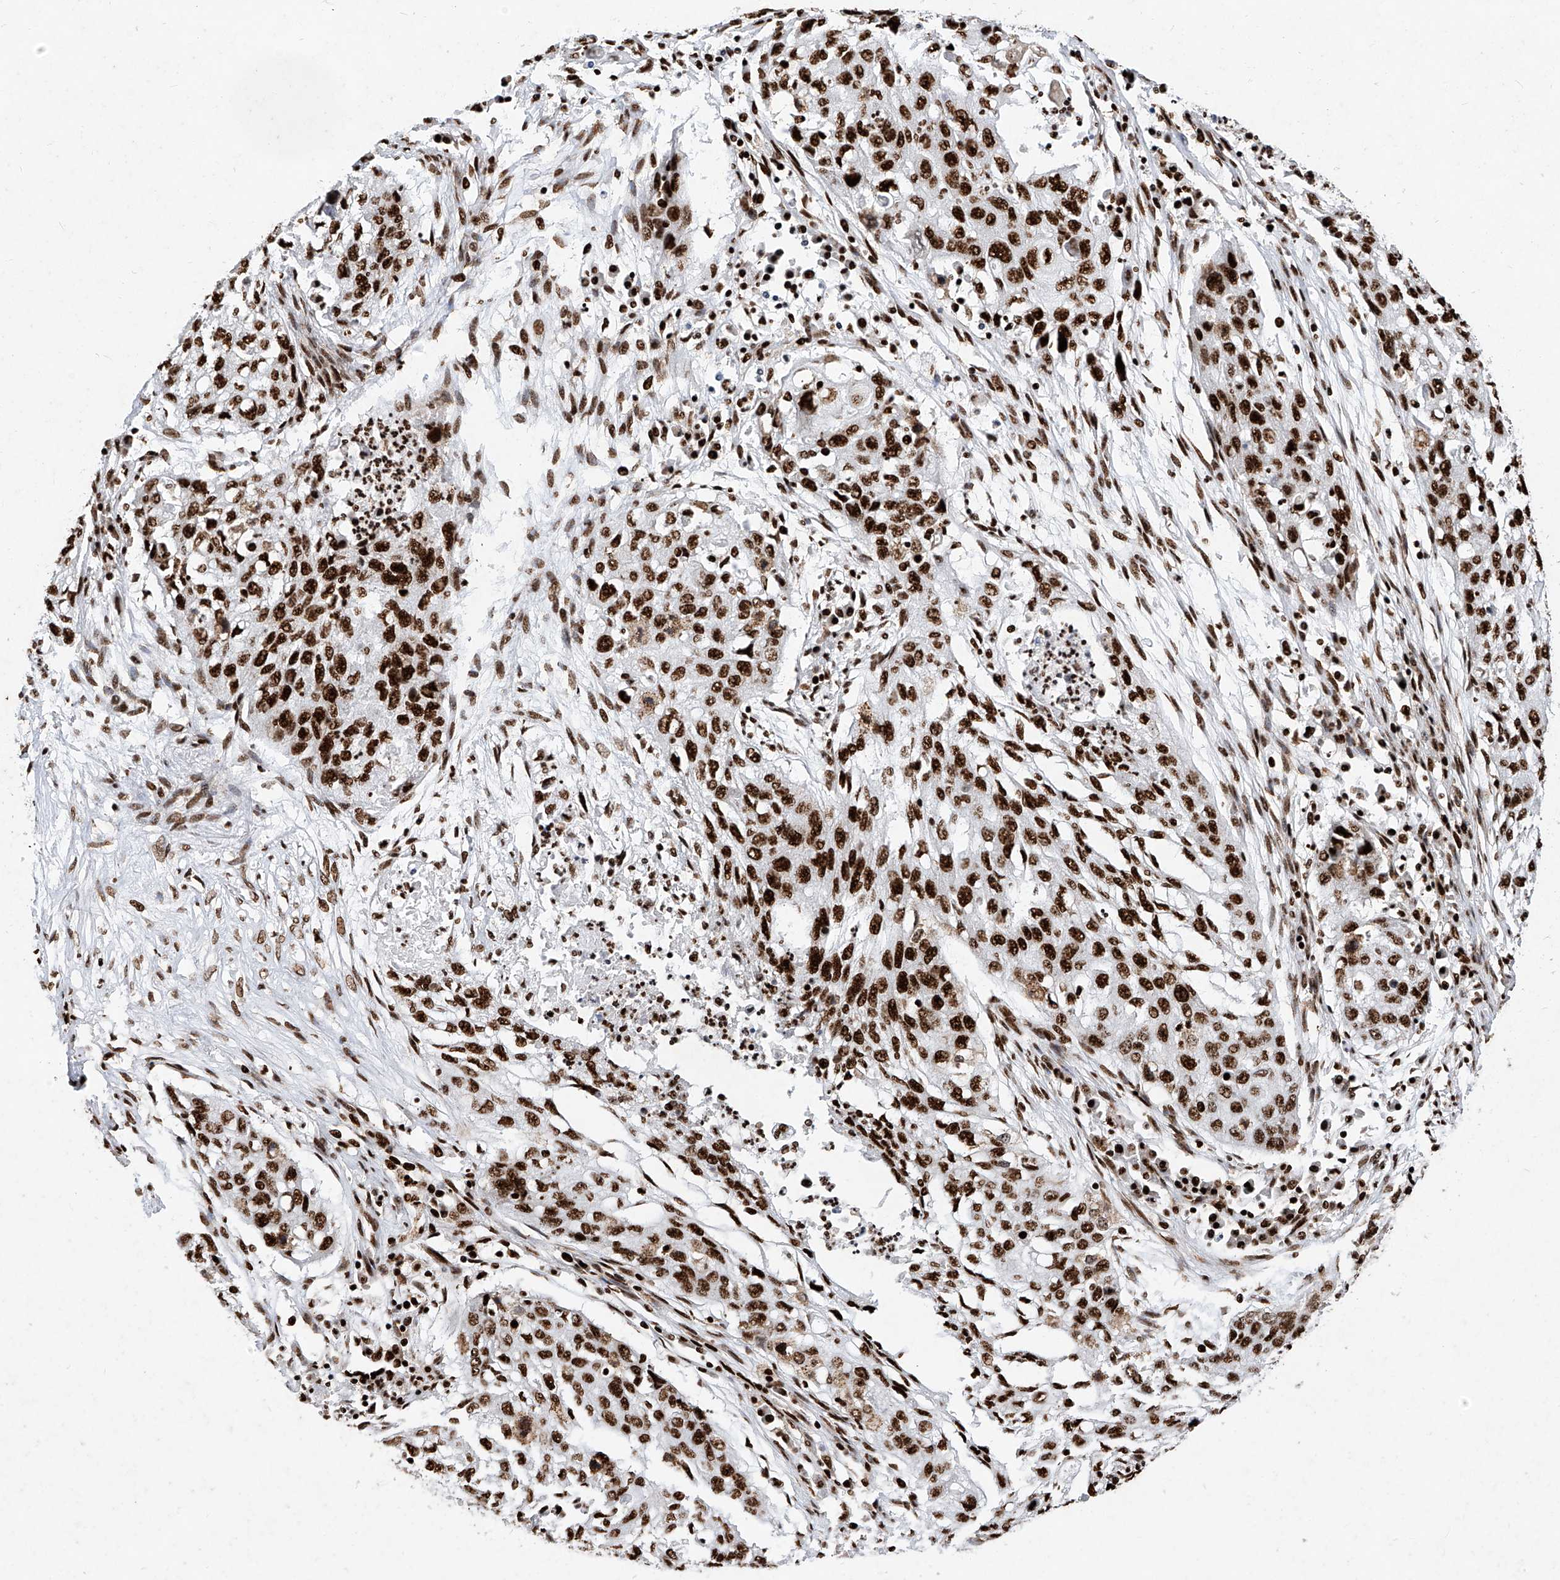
{"staining": {"intensity": "strong", "quantity": ">75%", "location": "nuclear"}, "tissue": "lung cancer", "cell_type": "Tumor cells", "image_type": "cancer", "snomed": [{"axis": "morphology", "description": "Squamous cell carcinoma, NOS"}, {"axis": "topography", "description": "Lung"}], "caption": "A brown stain shows strong nuclear expression of a protein in human lung cancer (squamous cell carcinoma) tumor cells.", "gene": "SRSF6", "patient": {"sex": "female", "age": 63}}